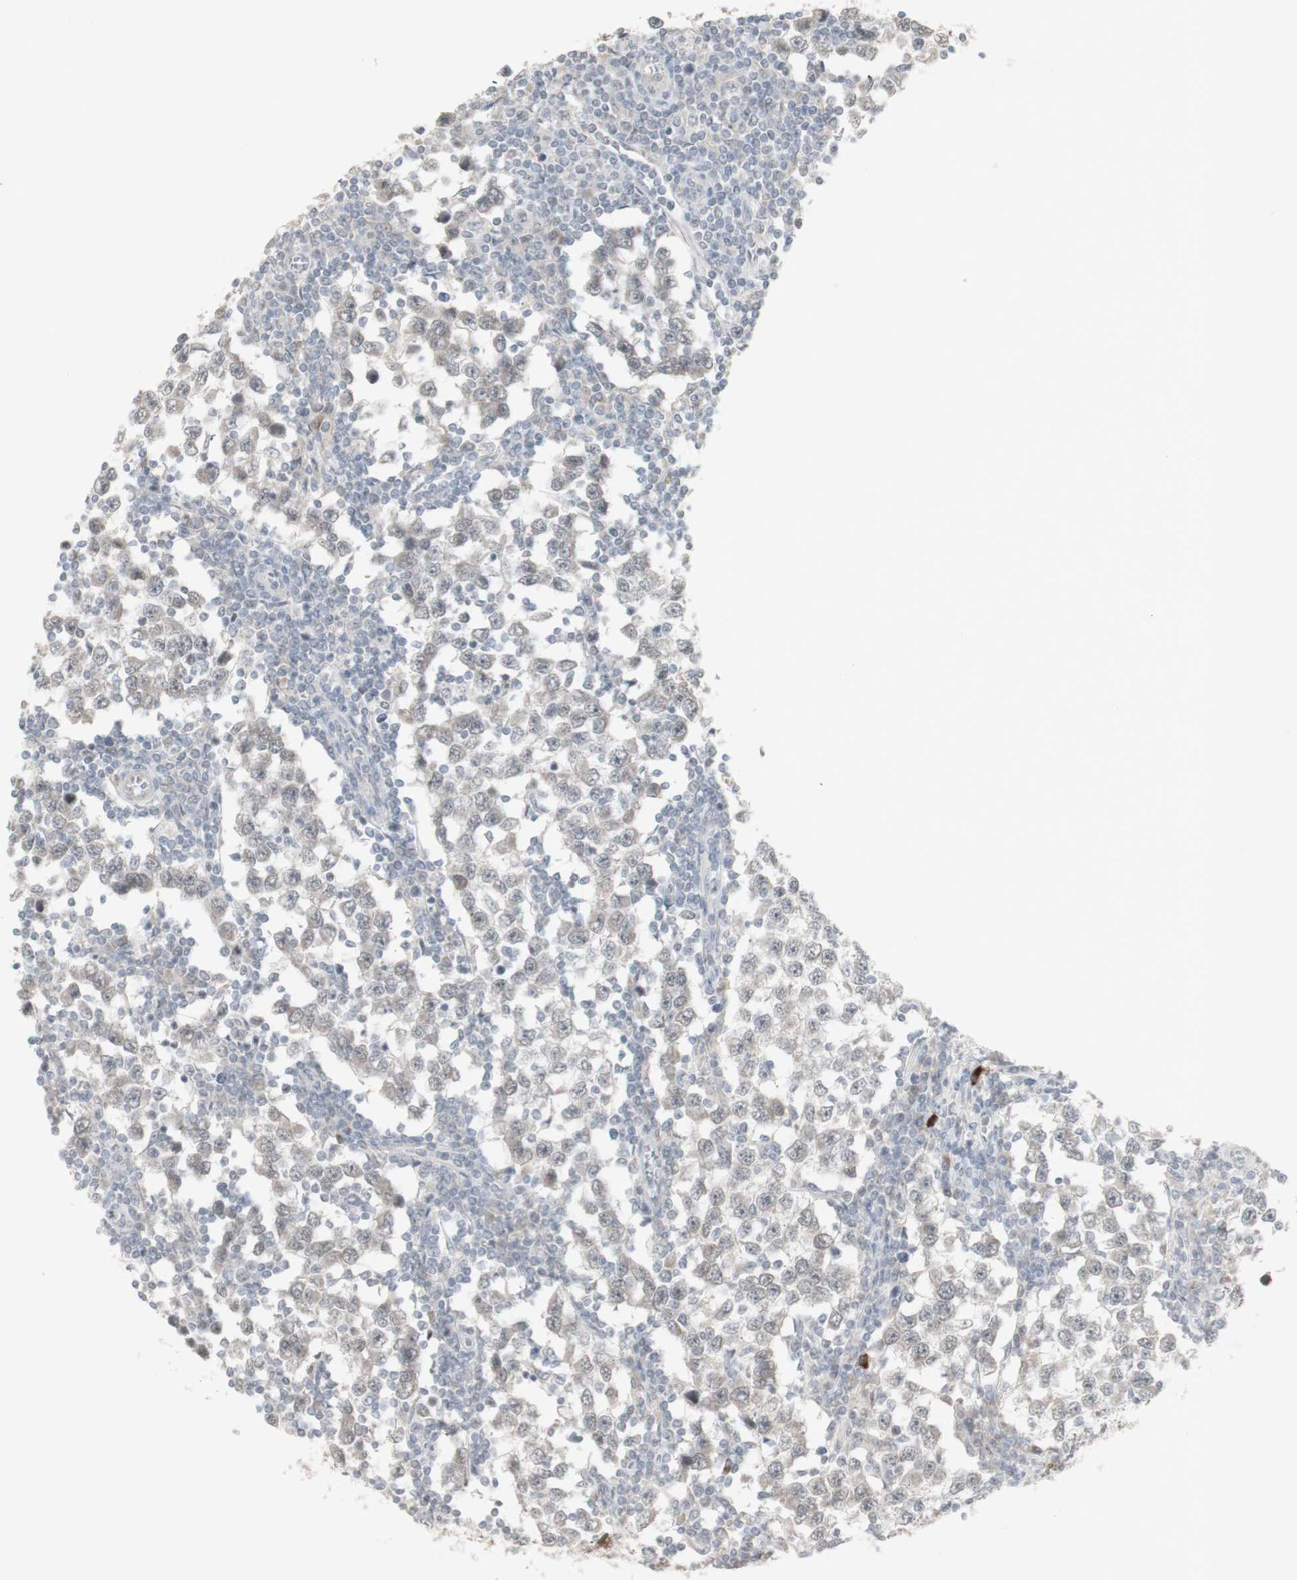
{"staining": {"intensity": "negative", "quantity": "none", "location": "none"}, "tissue": "testis cancer", "cell_type": "Tumor cells", "image_type": "cancer", "snomed": [{"axis": "morphology", "description": "Seminoma, NOS"}, {"axis": "topography", "description": "Testis"}], "caption": "Testis cancer (seminoma) was stained to show a protein in brown. There is no significant expression in tumor cells.", "gene": "C1orf116", "patient": {"sex": "male", "age": 65}}